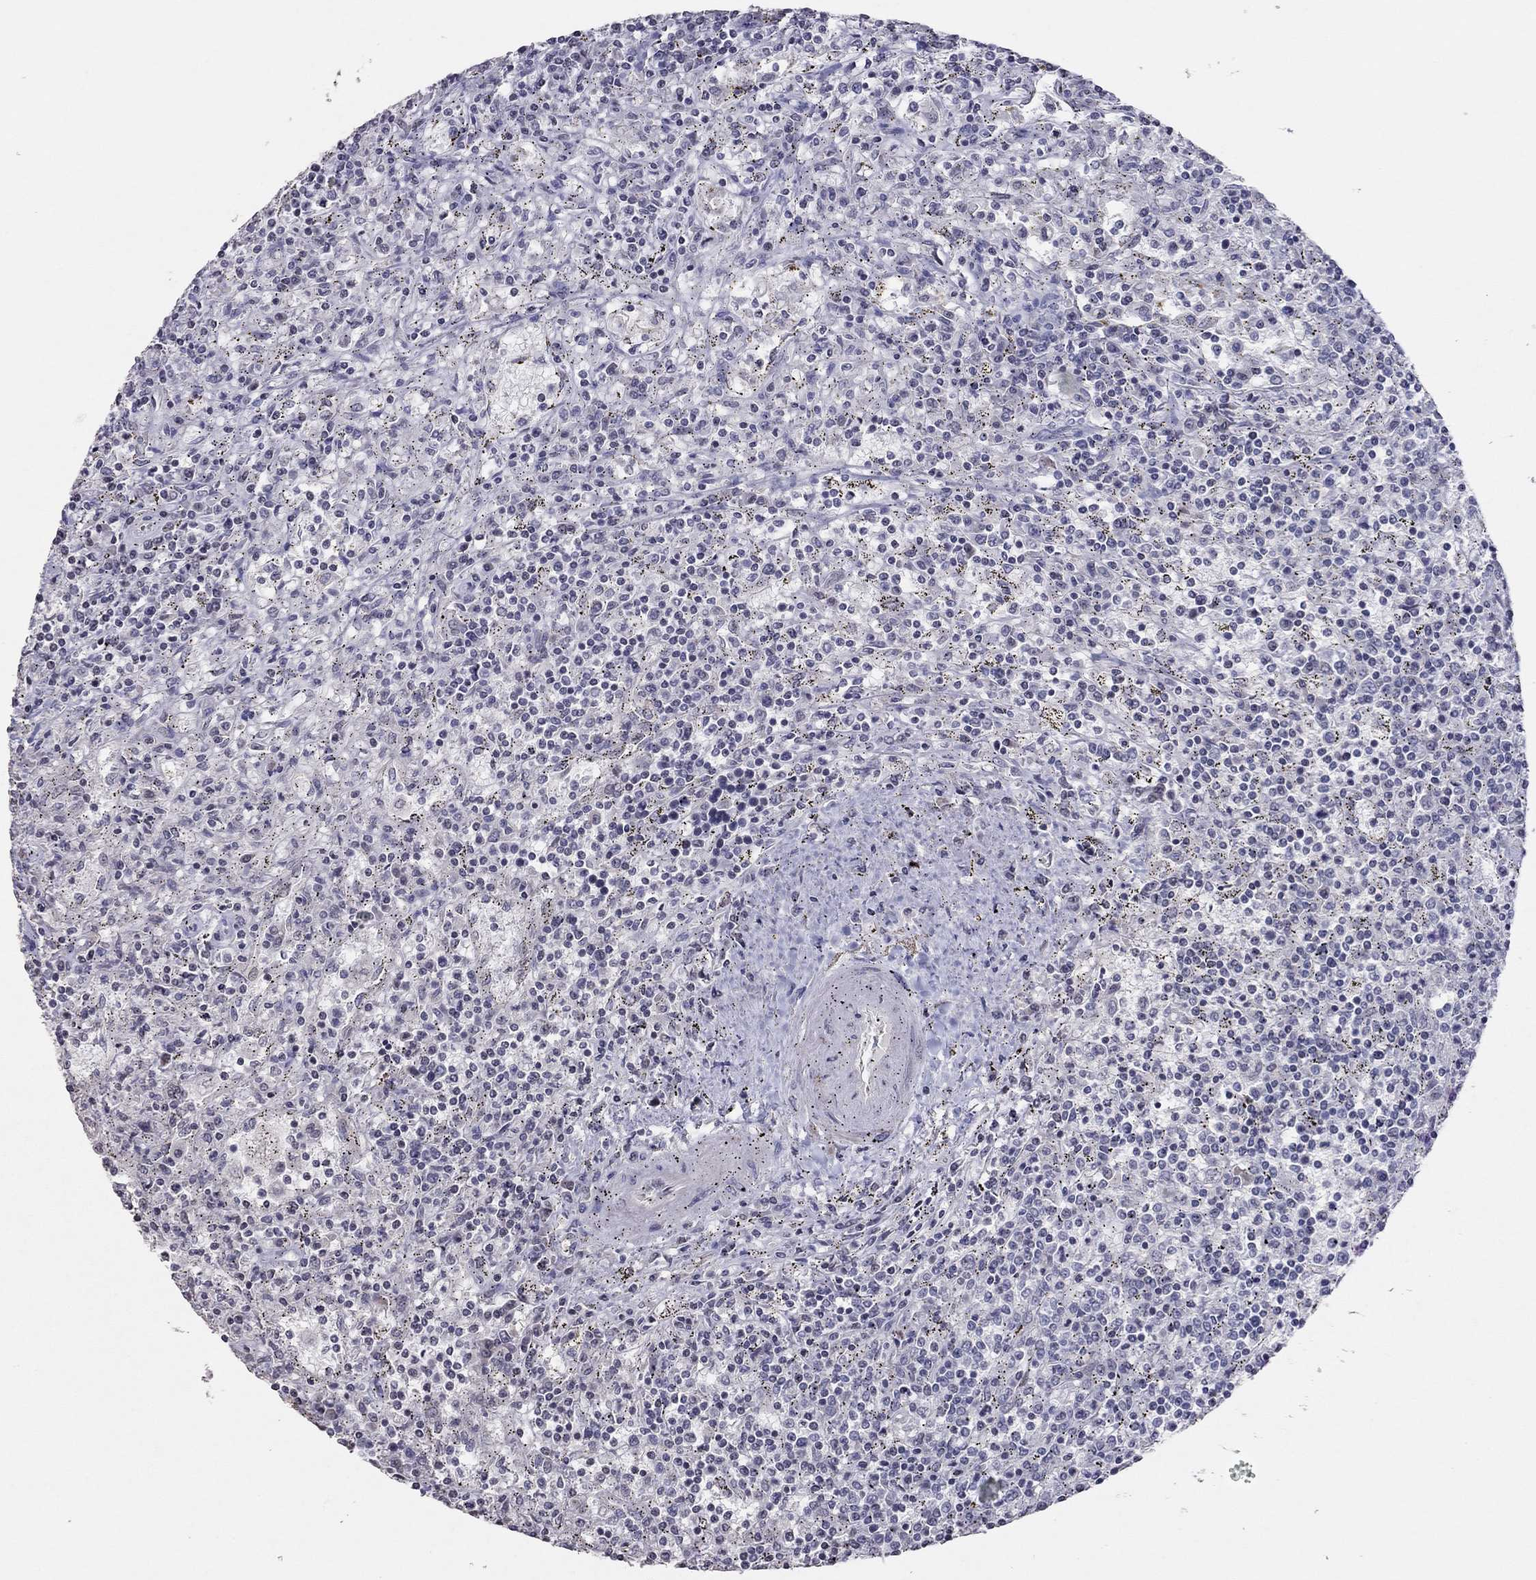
{"staining": {"intensity": "negative", "quantity": "none", "location": "none"}, "tissue": "lymphoma", "cell_type": "Tumor cells", "image_type": "cancer", "snomed": [{"axis": "morphology", "description": "Malignant lymphoma, non-Hodgkin's type, Low grade"}, {"axis": "topography", "description": "Spleen"}], "caption": "DAB immunohistochemical staining of lymphoma exhibits no significant positivity in tumor cells.", "gene": "TSHB", "patient": {"sex": "male", "age": 62}}